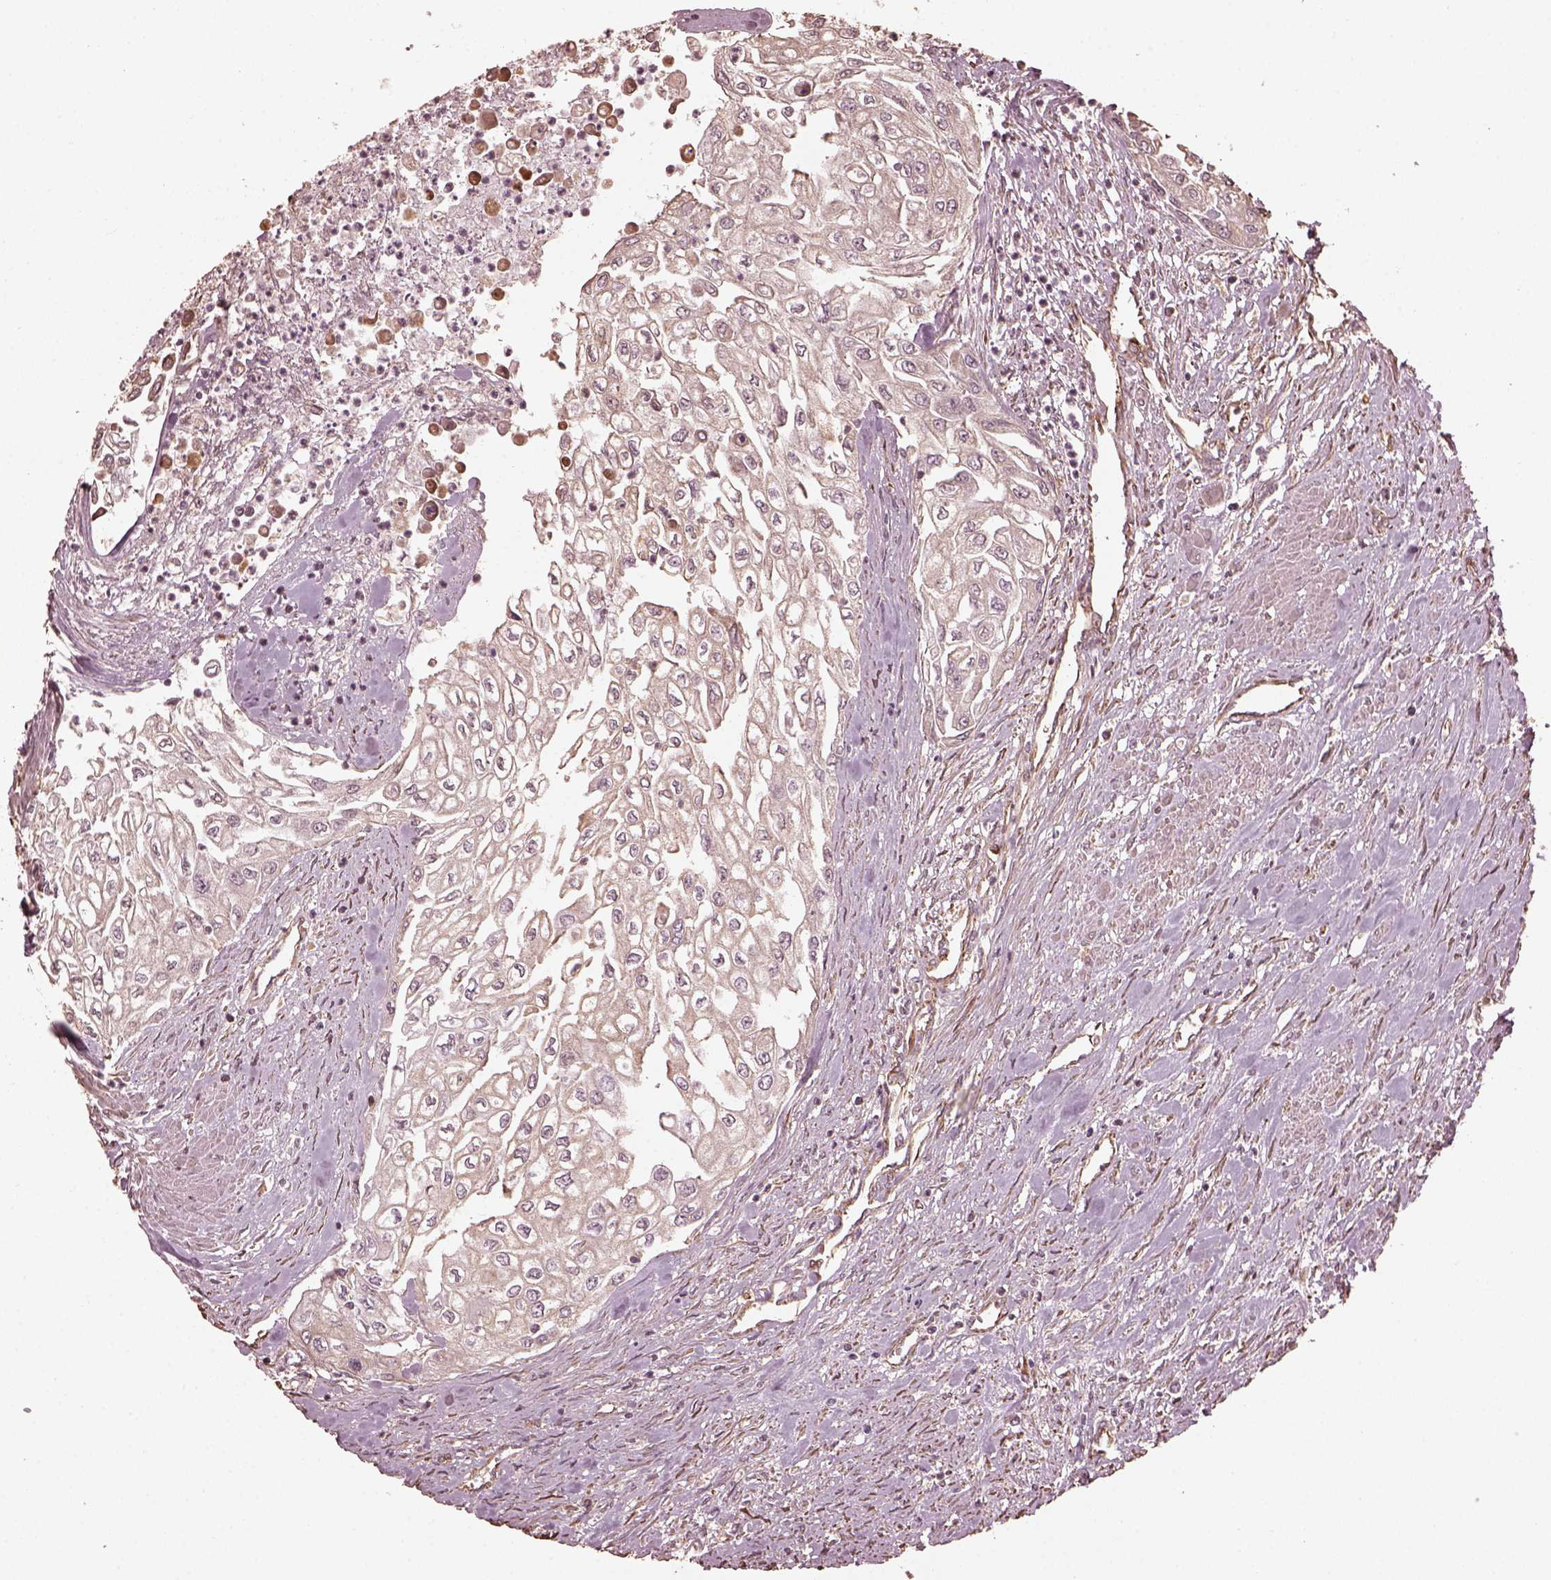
{"staining": {"intensity": "negative", "quantity": "none", "location": "none"}, "tissue": "urothelial cancer", "cell_type": "Tumor cells", "image_type": "cancer", "snomed": [{"axis": "morphology", "description": "Urothelial carcinoma, High grade"}, {"axis": "topography", "description": "Urinary bladder"}], "caption": "High magnification brightfield microscopy of urothelial carcinoma (high-grade) stained with DAB (3,3'-diaminobenzidine) (brown) and counterstained with hematoxylin (blue): tumor cells show no significant positivity.", "gene": "GTPBP1", "patient": {"sex": "male", "age": 62}}